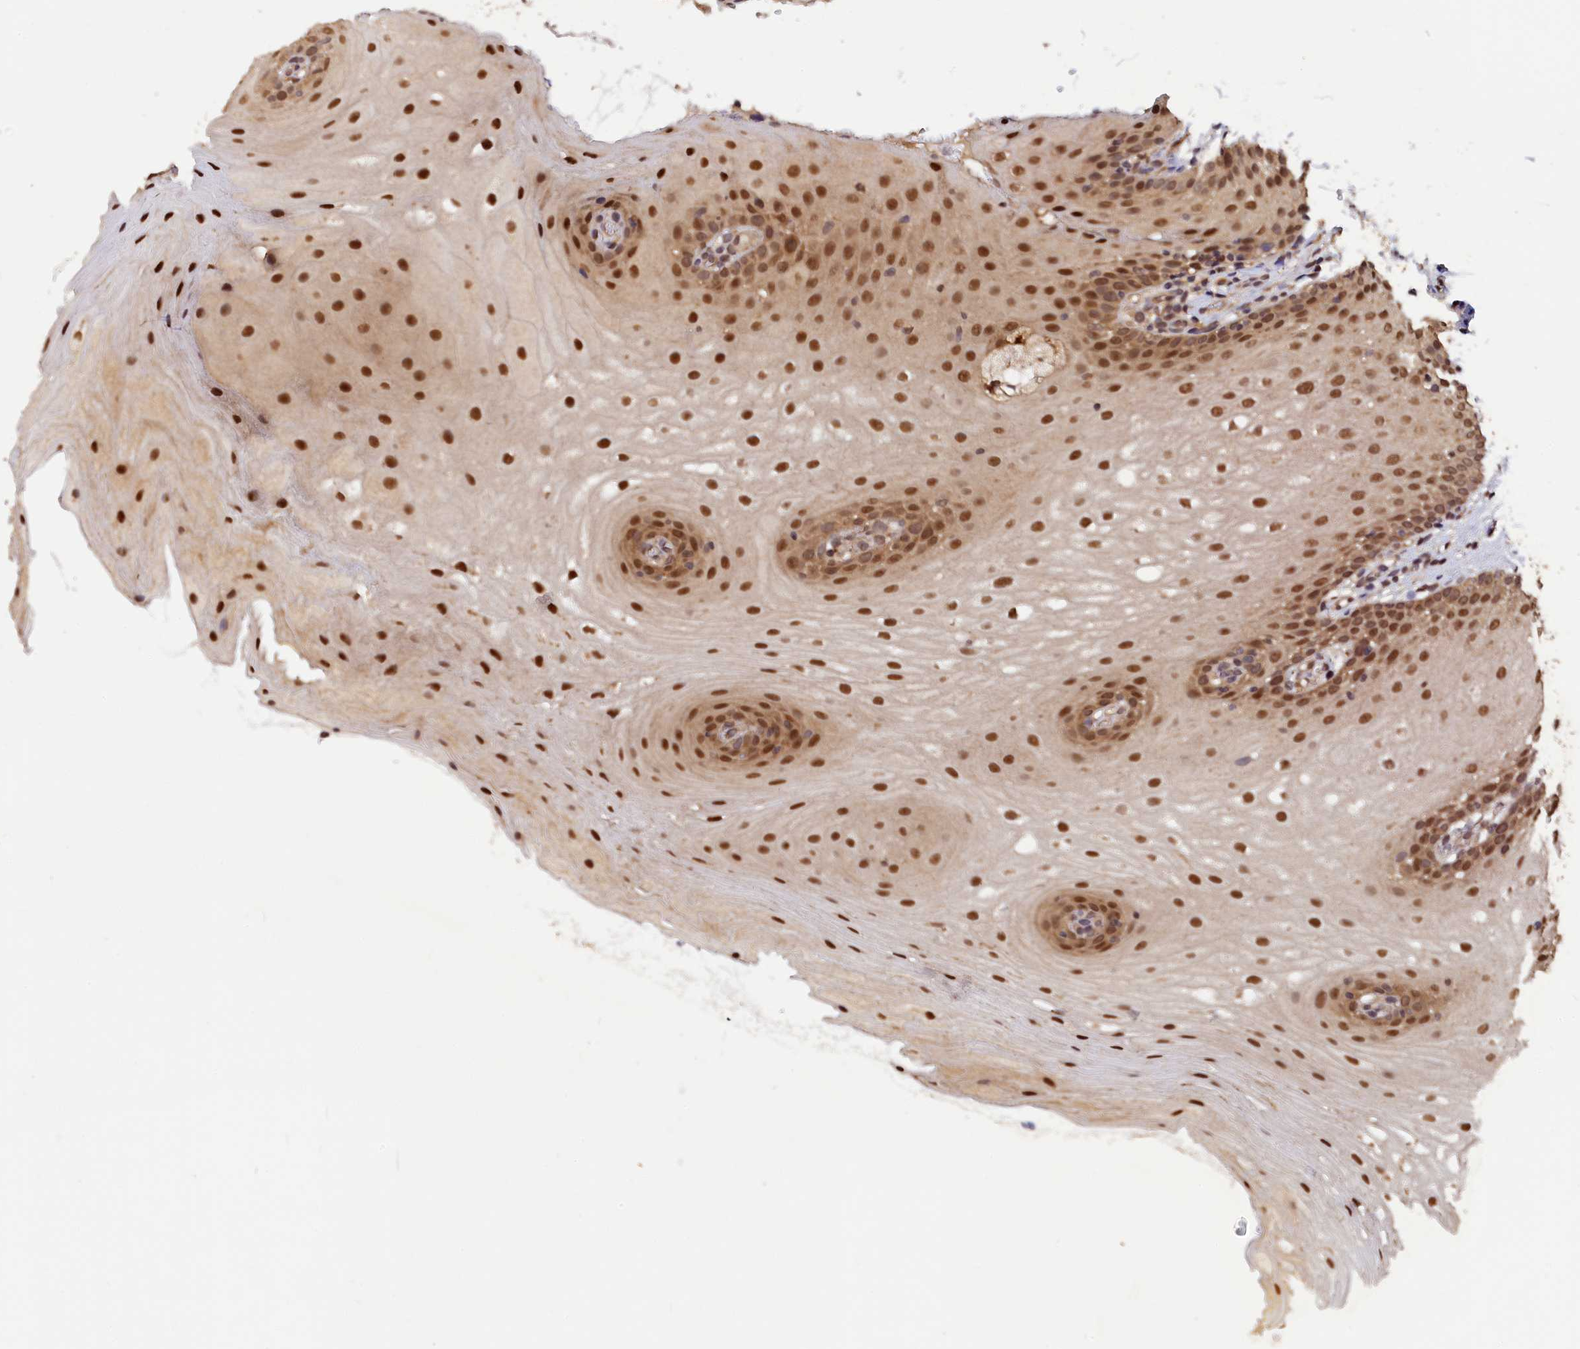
{"staining": {"intensity": "strong", "quantity": ">75%", "location": "cytoplasmic/membranous,nuclear"}, "tissue": "oral mucosa", "cell_type": "Squamous epithelial cells", "image_type": "normal", "snomed": [{"axis": "morphology", "description": "Normal tissue, NOS"}, {"axis": "topography", "description": "Oral tissue"}], "caption": "Oral mucosa stained with DAB immunohistochemistry (IHC) exhibits high levels of strong cytoplasmic/membranous,nuclear expression in about >75% of squamous epithelial cells.", "gene": "ADRM1", "patient": {"sex": "female", "age": 54}}